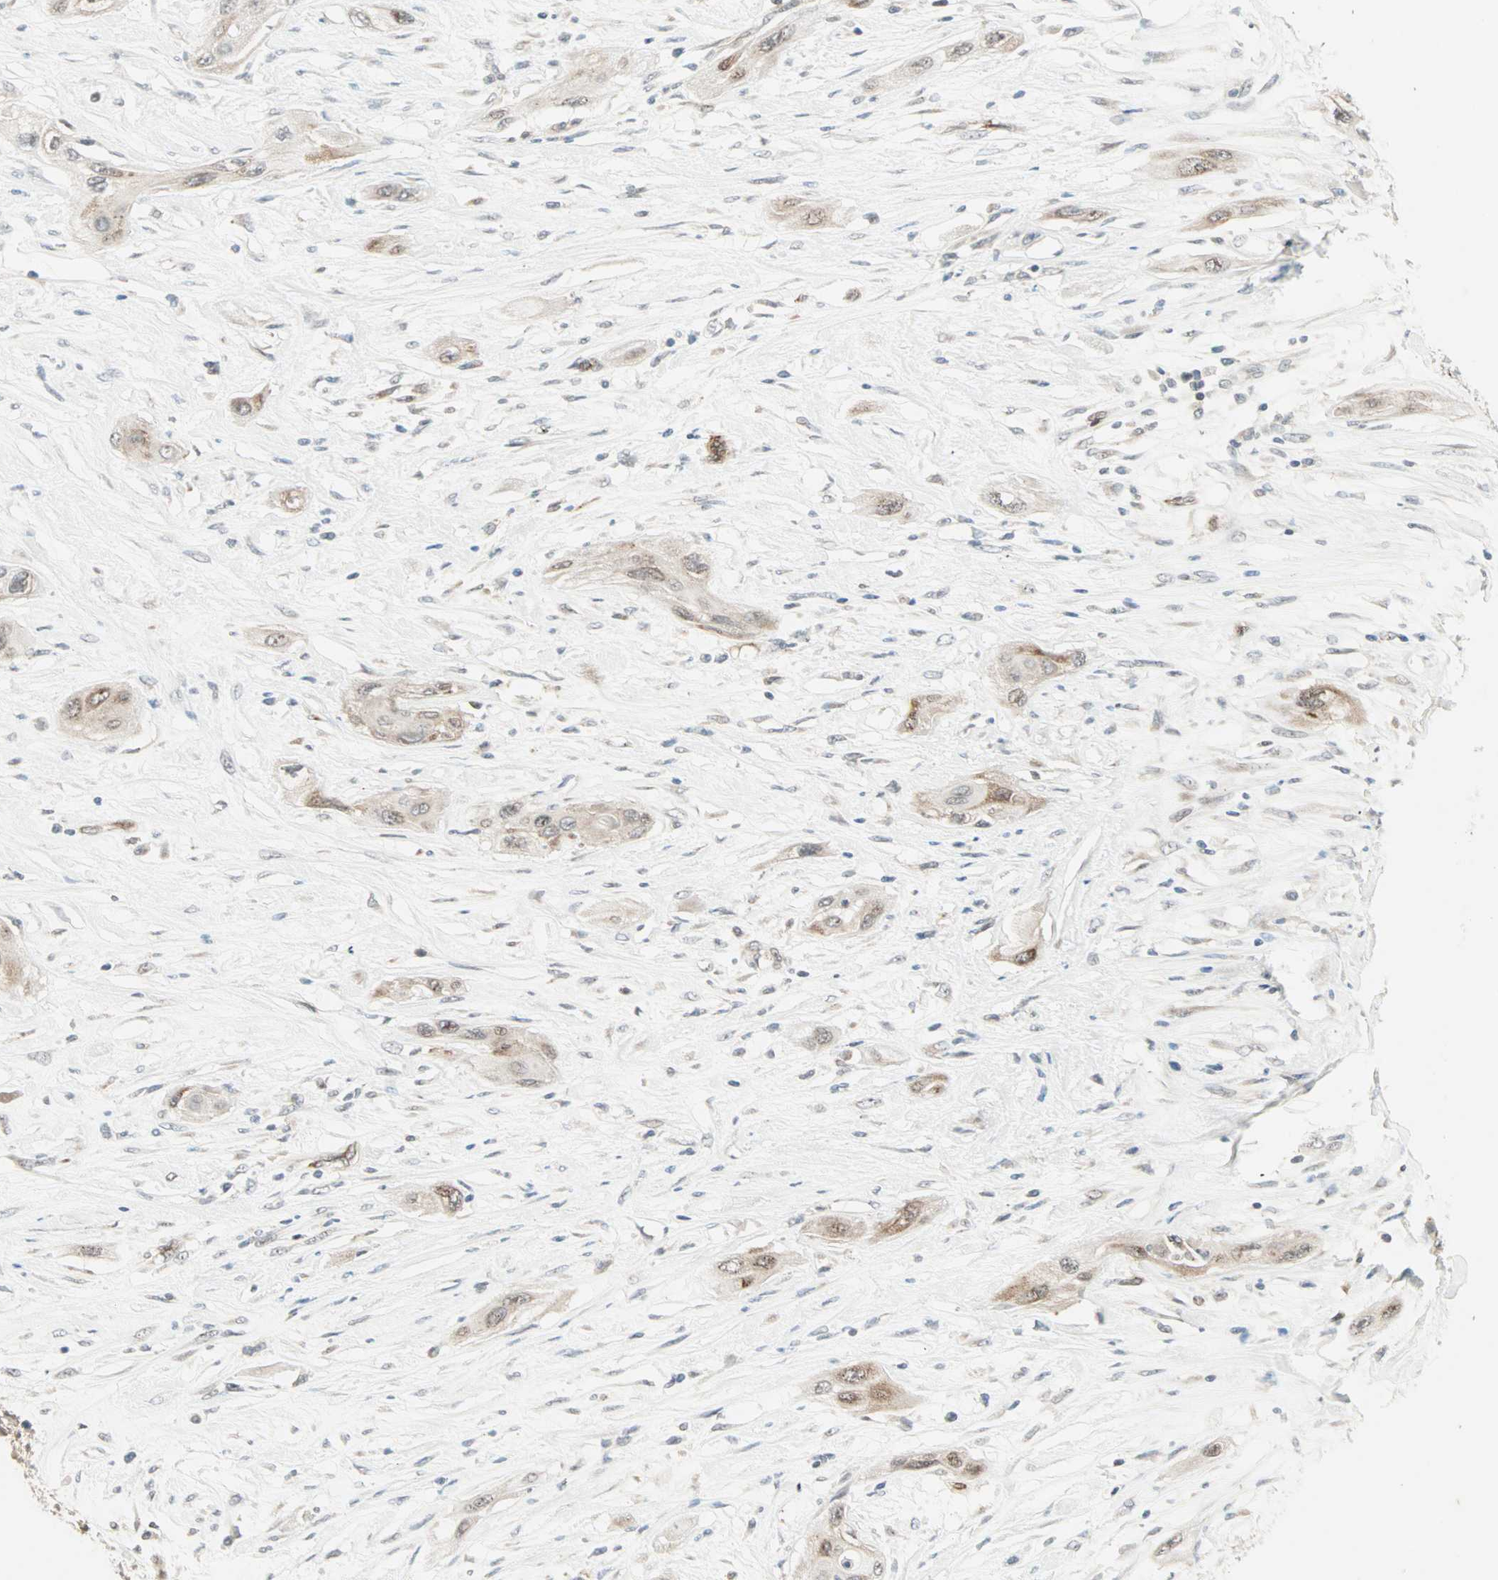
{"staining": {"intensity": "weak", "quantity": ">75%", "location": "cytoplasmic/membranous,nuclear"}, "tissue": "lung cancer", "cell_type": "Tumor cells", "image_type": "cancer", "snomed": [{"axis": "morphology", "description": "Squamous cell carcinoma, NOS"}, {"axis": "topography", "description": "Lung"}], "caption": "Tumor cells display low levels of weak cytoplasmic/membranous and nuclear staining in about >75% of cells in human squamous cell carcinoma (lung). The staining was performed using DAB to visualize the protein expression in brown, while the nuclei were stained in blue with hematoxylin (Magnification: 20x).", "gene": "ZNF37A", "patient": {"sex": "female", "age": 47}}